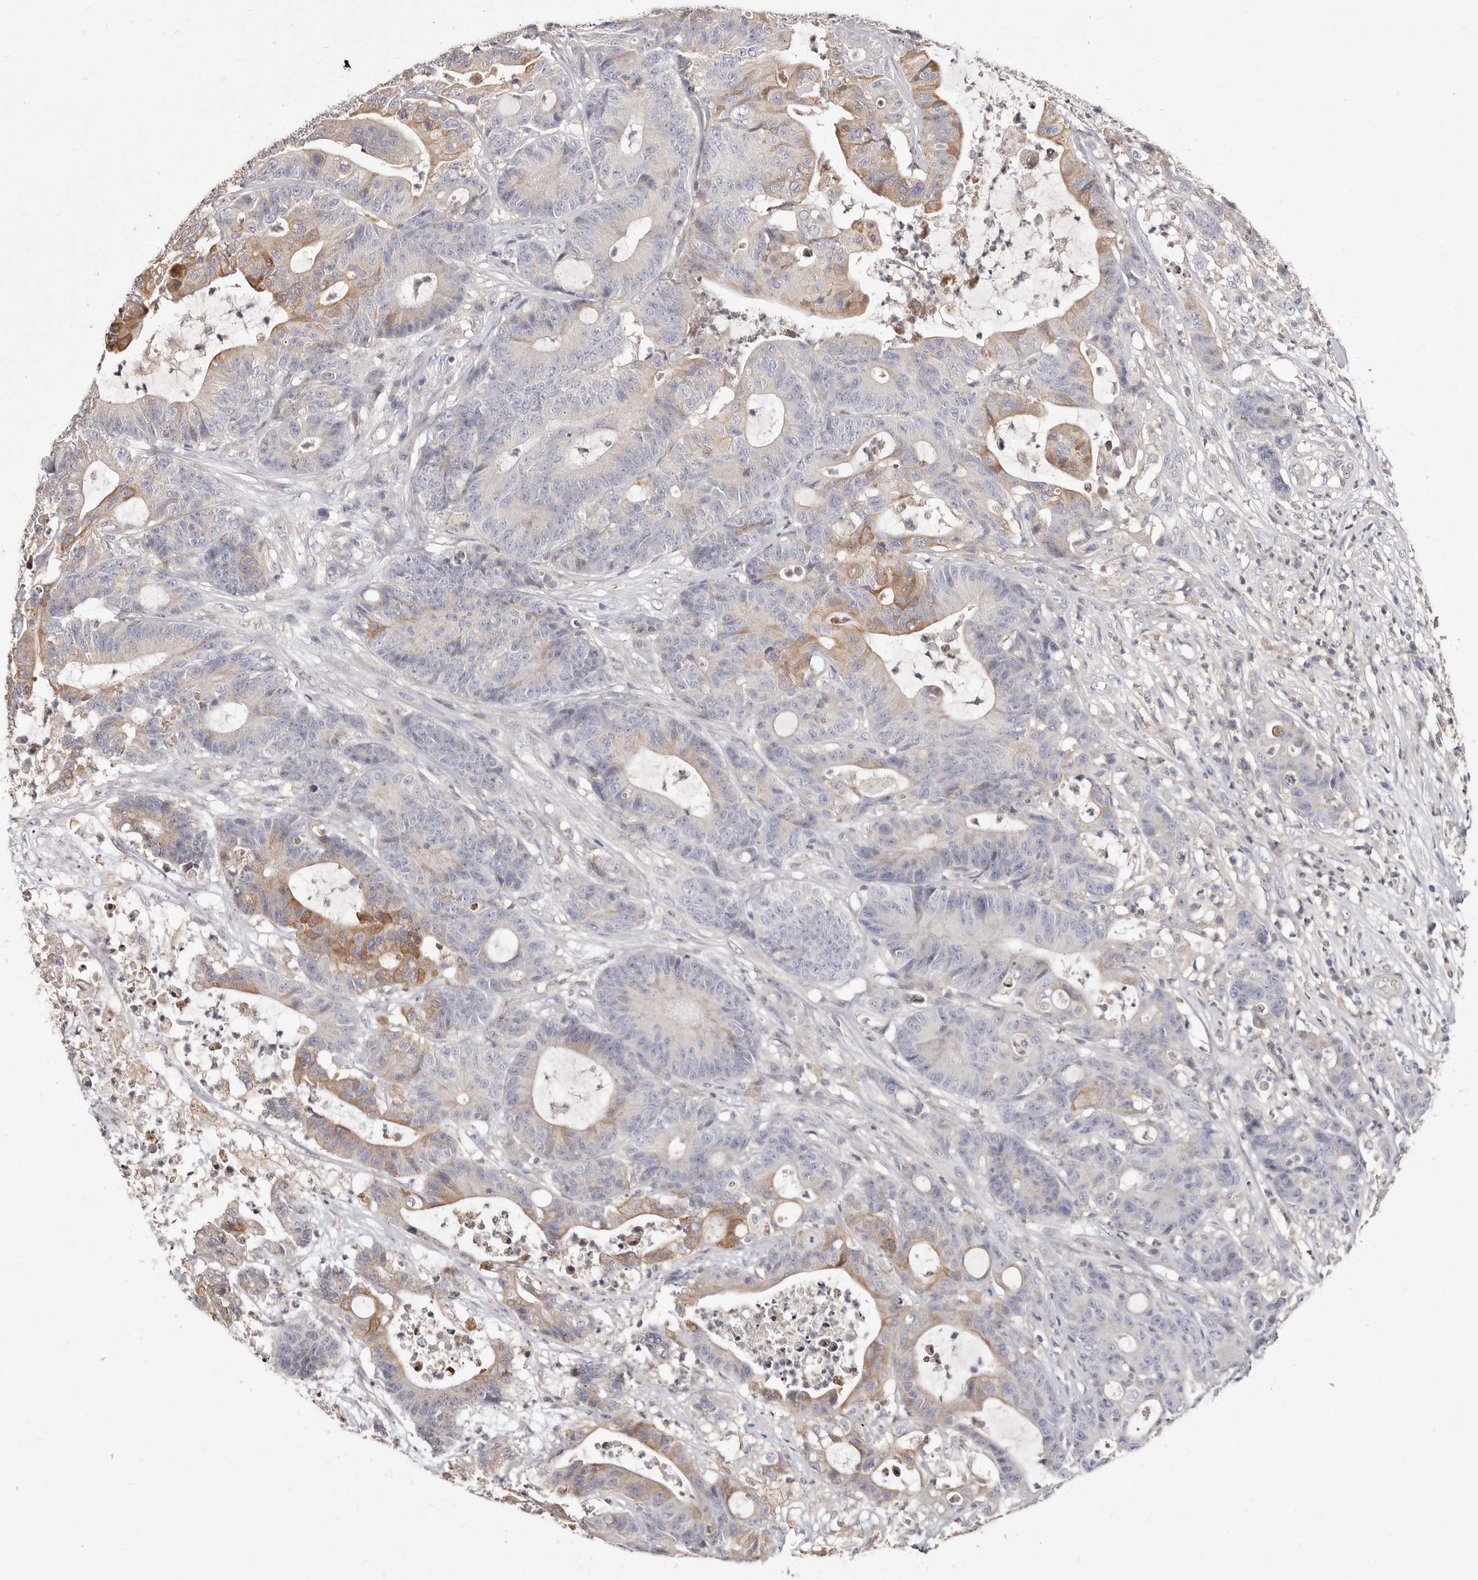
{"staining": {"intensity": "moderate", "quantity": "<25%", "location": "cytoplasmic/membranous"}, "tissue": "colorectal cancer", "cell_type": "Tumor cells", "image_type": "cancer", "snomed": [{"axis": "morphology", "description": "Adenocarcinoma, NOS"}, {"axis": "topography", "description": "Colon"}], "caption": "Immunohistochemistry image of neoplastic tissue: human colorectal adenocarcinoma stained using IHC displays low levels of moderate protein expression localized specifically in the cytoplasmic/membranous of tumor cells, appearing as a cytoplasmic/membranous brown color.", "gene": "LRRC25", "patient": {"sex": "female", "age": 84}}